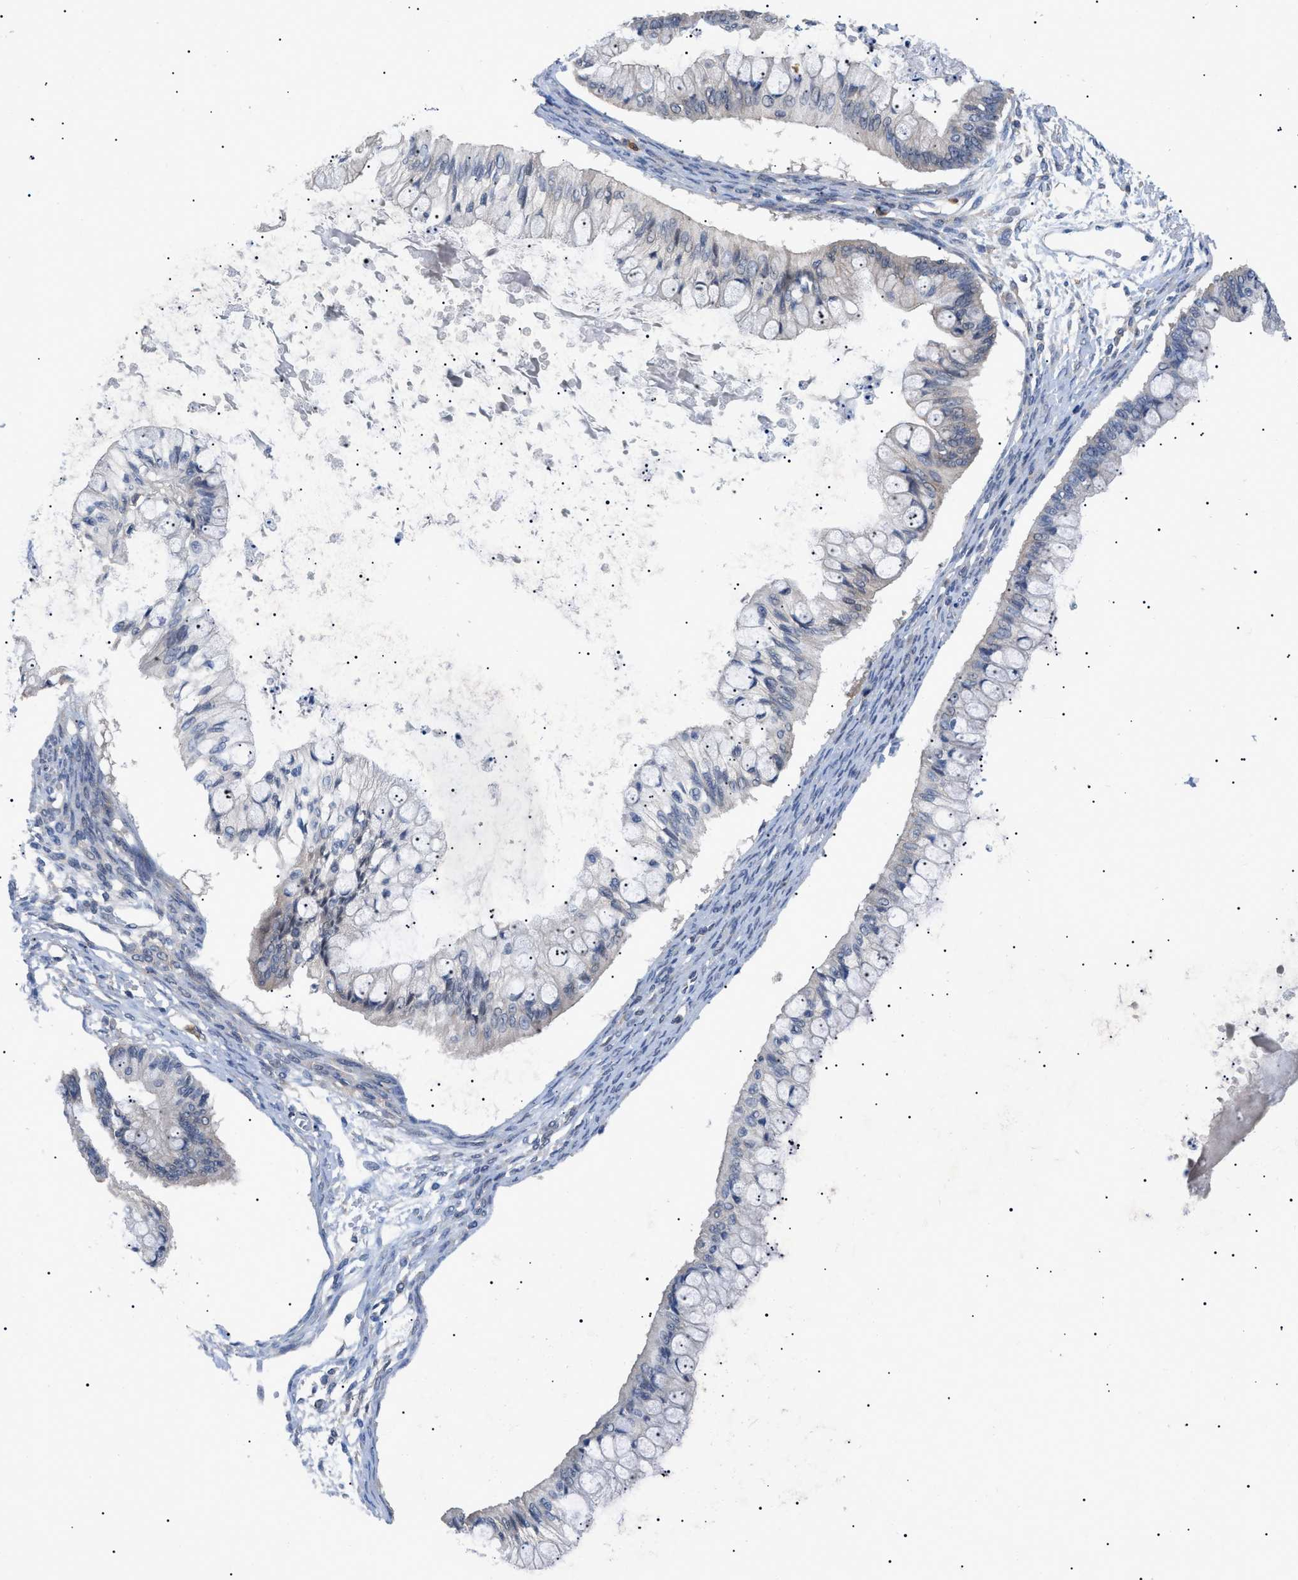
{"staining": {"intensity": "negative", "quantity": "none", "location": "none"}, "tissue": "ovarian cancer", "cell_type": "Tumor cells", "image_type": "cancer", "snomed": [{"axis": "morphology", "description": "Cystadenocarcinoma, mucinous, NOS"}, {"axis": "topography", "description": "Ovary"}], "caption": "Ovarian cancer was stained to show a protein in brown. There is no significant staining in tumor cells.", "gene": "RIPK1", "patient": {"sex": "female", "age": 57}}